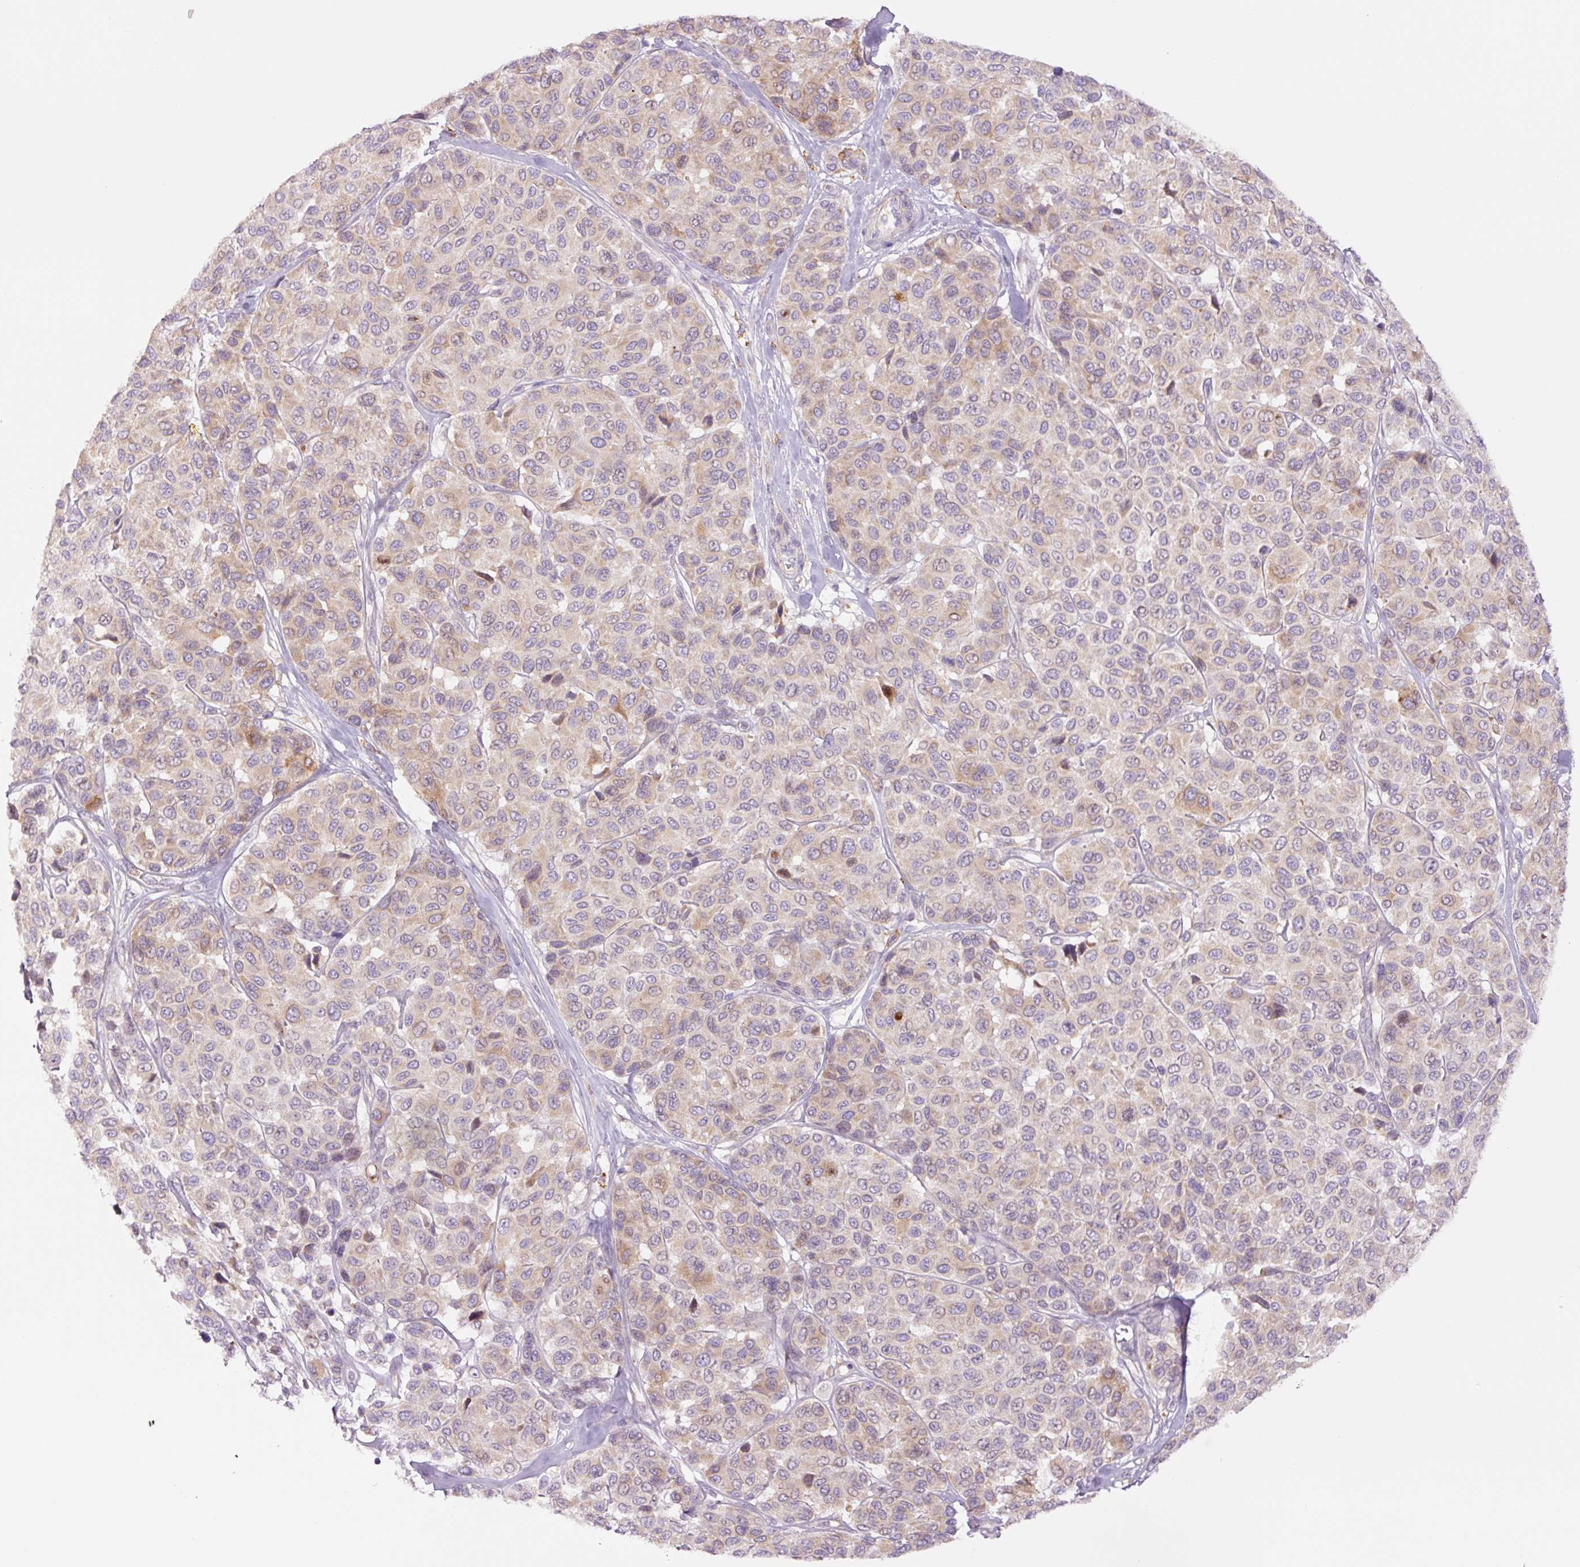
{"staining": {"intensity": "weak", "quantity": "<25%", "location": "cytoplasmic/membranous"}, "tissue": "melanoma", "cell_type": "Tumor cells", "image_type": "cancer", "snomed": [{"axis": "morphology", "description": "Malignant melanoma, NOS"}, {"axis": "topography", "description": "Skin"}], "caption": "Immunohistochemistry histopathology image of neoplastic tissue: human melanoma stained with DAB (3,3'-diaminobenzidine) displays no significant protein expression in tumor cells. Nuclei are stained in blue.", "gene": "SH2D6", "patient": {"sex": "female", "age": 66}}